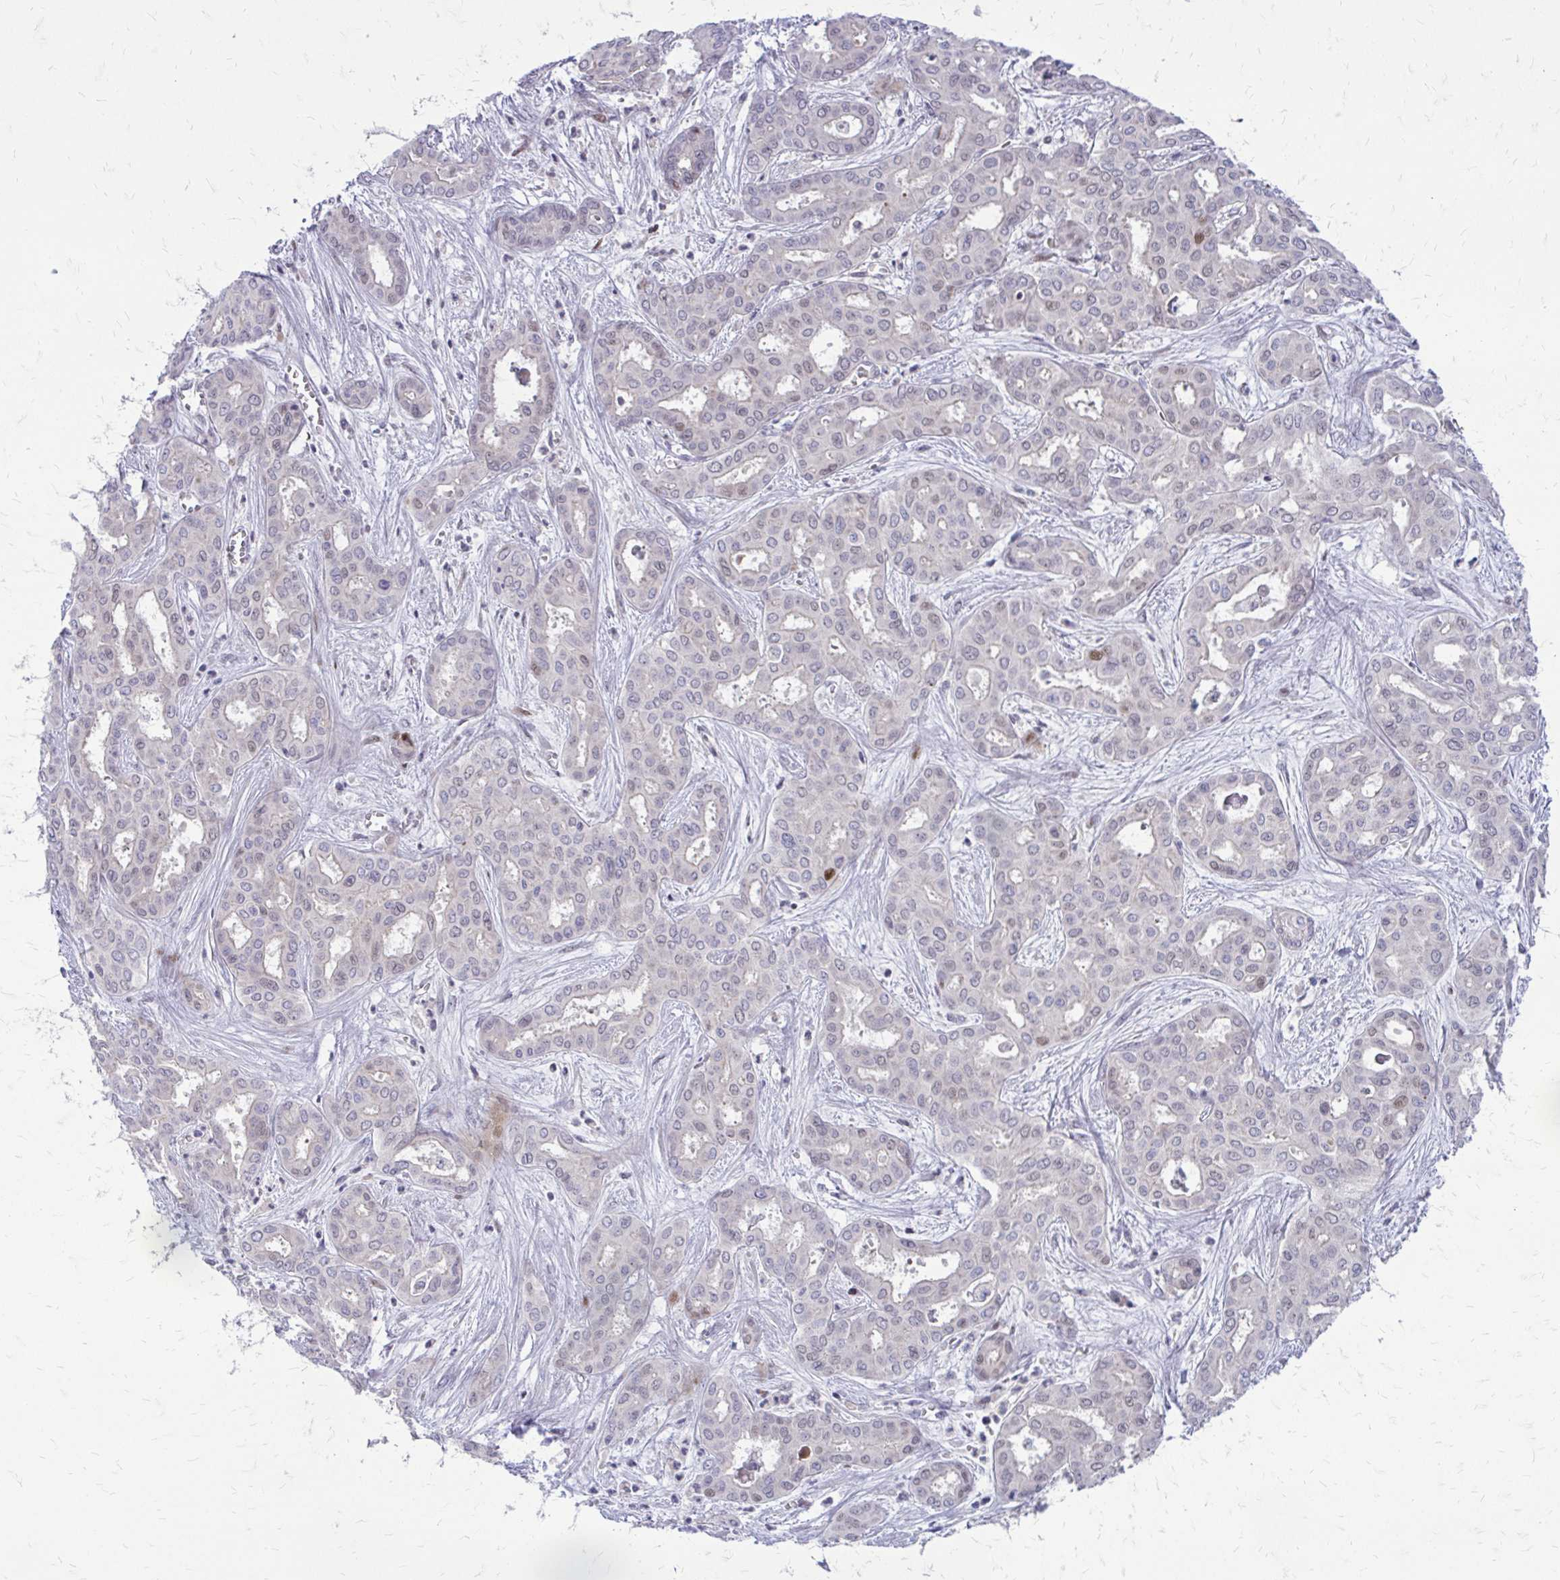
{"staining": {"intensity": "weak", "quantity": "<25%", "location": "nuclear"}, "tissue": "liver cancer", "cell_type": "Tumor cells", "image_type": "cancer", "snomed": [{"axis": "morphology", "description": "Cholangiocarcinoma"}, {"axis": "topography", "description": "Liver"}], "caption": "This is an IHC micrograph of liver cholangiocarcinoma. There is no staining in tumor cells.", "gene": "PPDPFL", "patient": {"sex": "female", "age": 64}}